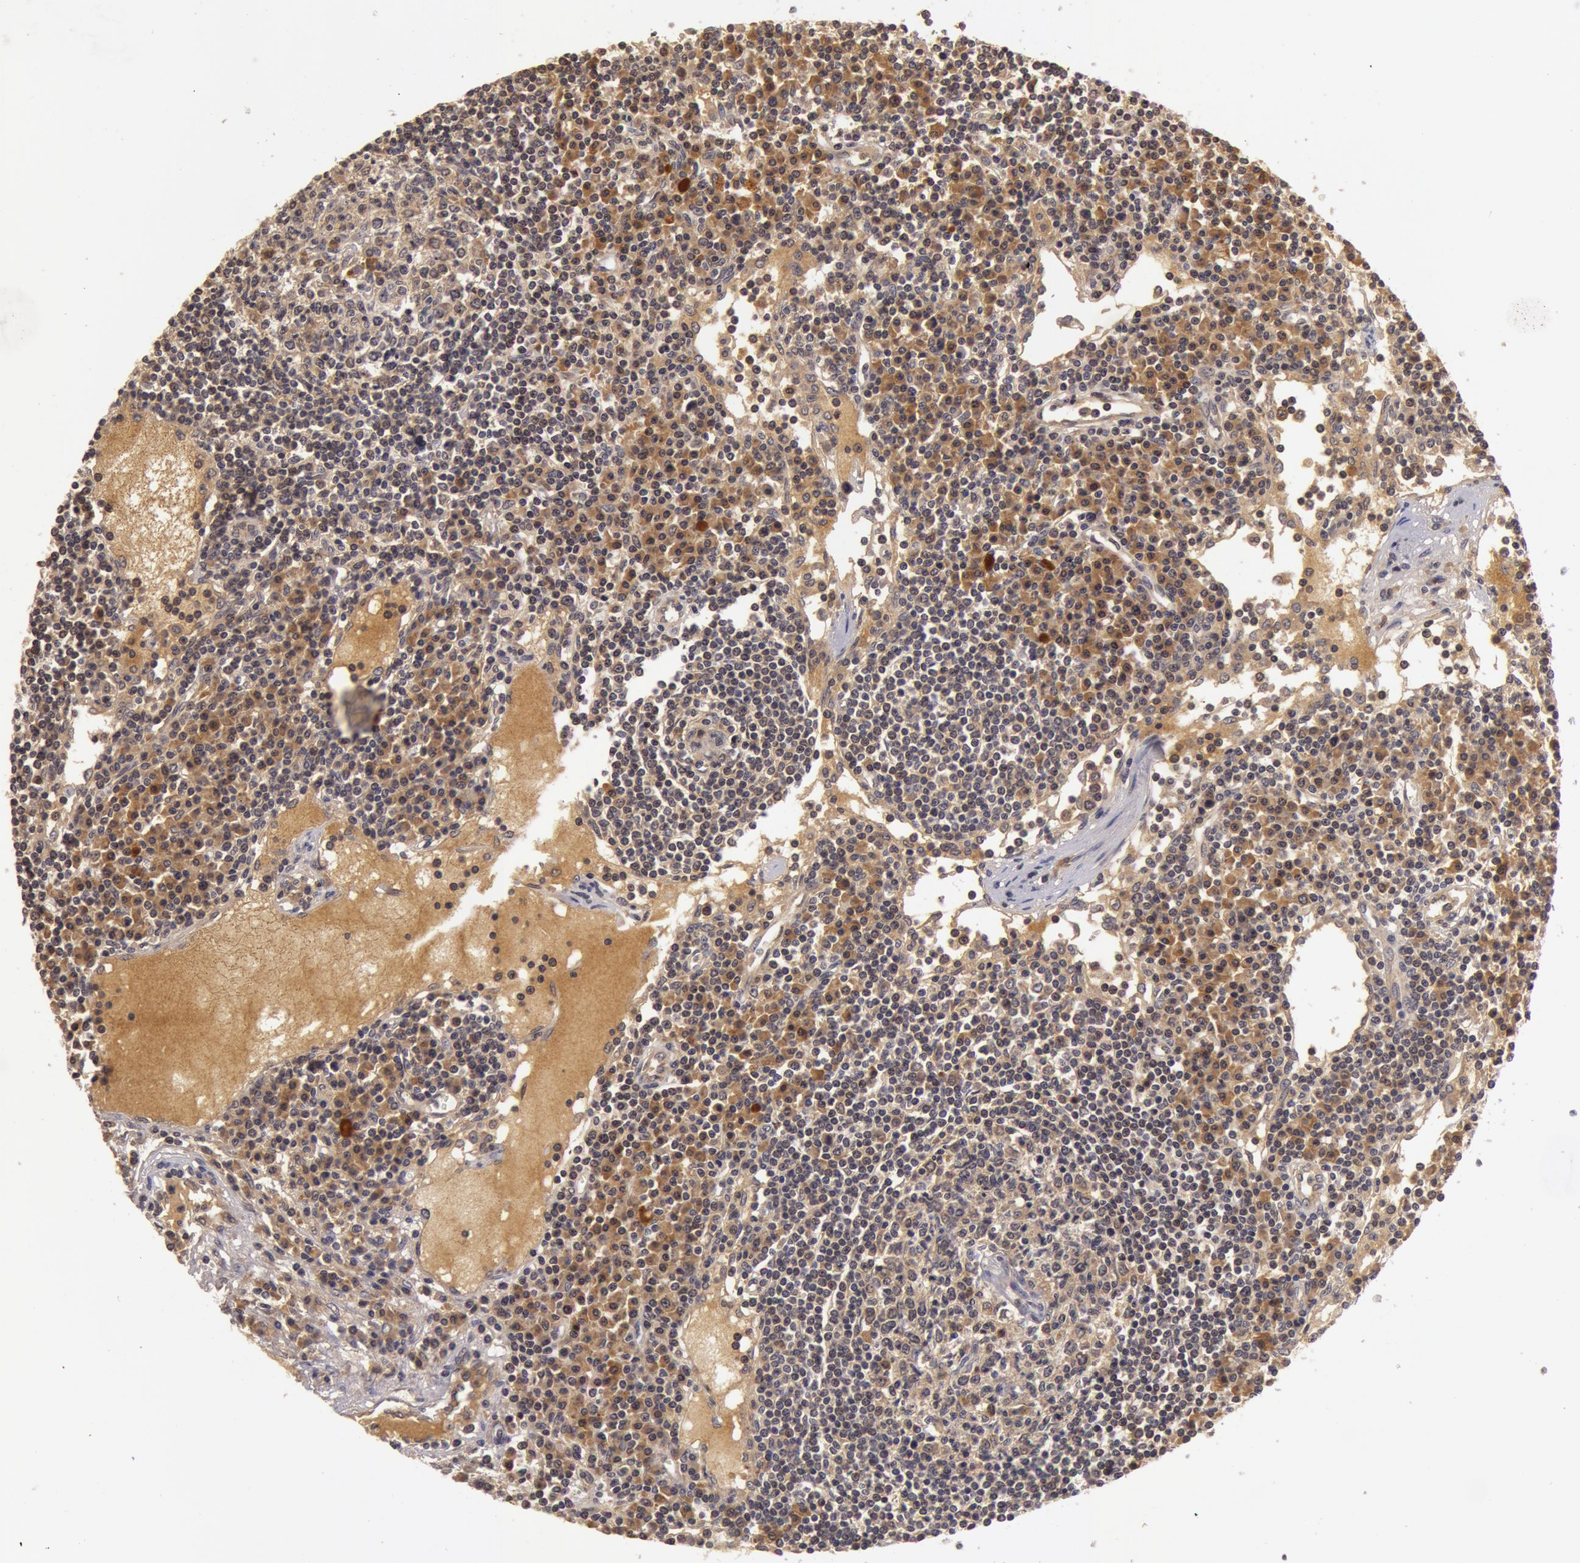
{"staining": {"intensity": "moderate", "quantity": "<25%", "location": "cytoplasmic/membranous"}, "tissue": "lymph node", "cell_type": "Germinal center cells", "image_type": "normal", "snomed": [{"axis": "morphology", "description": "Normal tissue, NOS"}, {"axis": "topography", "description": "Lymph node"}], "caption": "Protein staining of normal lymph node displays moderate cytoplasmic/membranous positivity in approximately <25% of germinal center cells. The staining was performed using DAB (3,3'-diaminobenzidine) to visualize the protein expression in brown, while the nuclei were stained in blue with hematoxylin (Magnification: 20x).", "gene": "BCHE", "patient": {"sex": "female", "age": 62}}